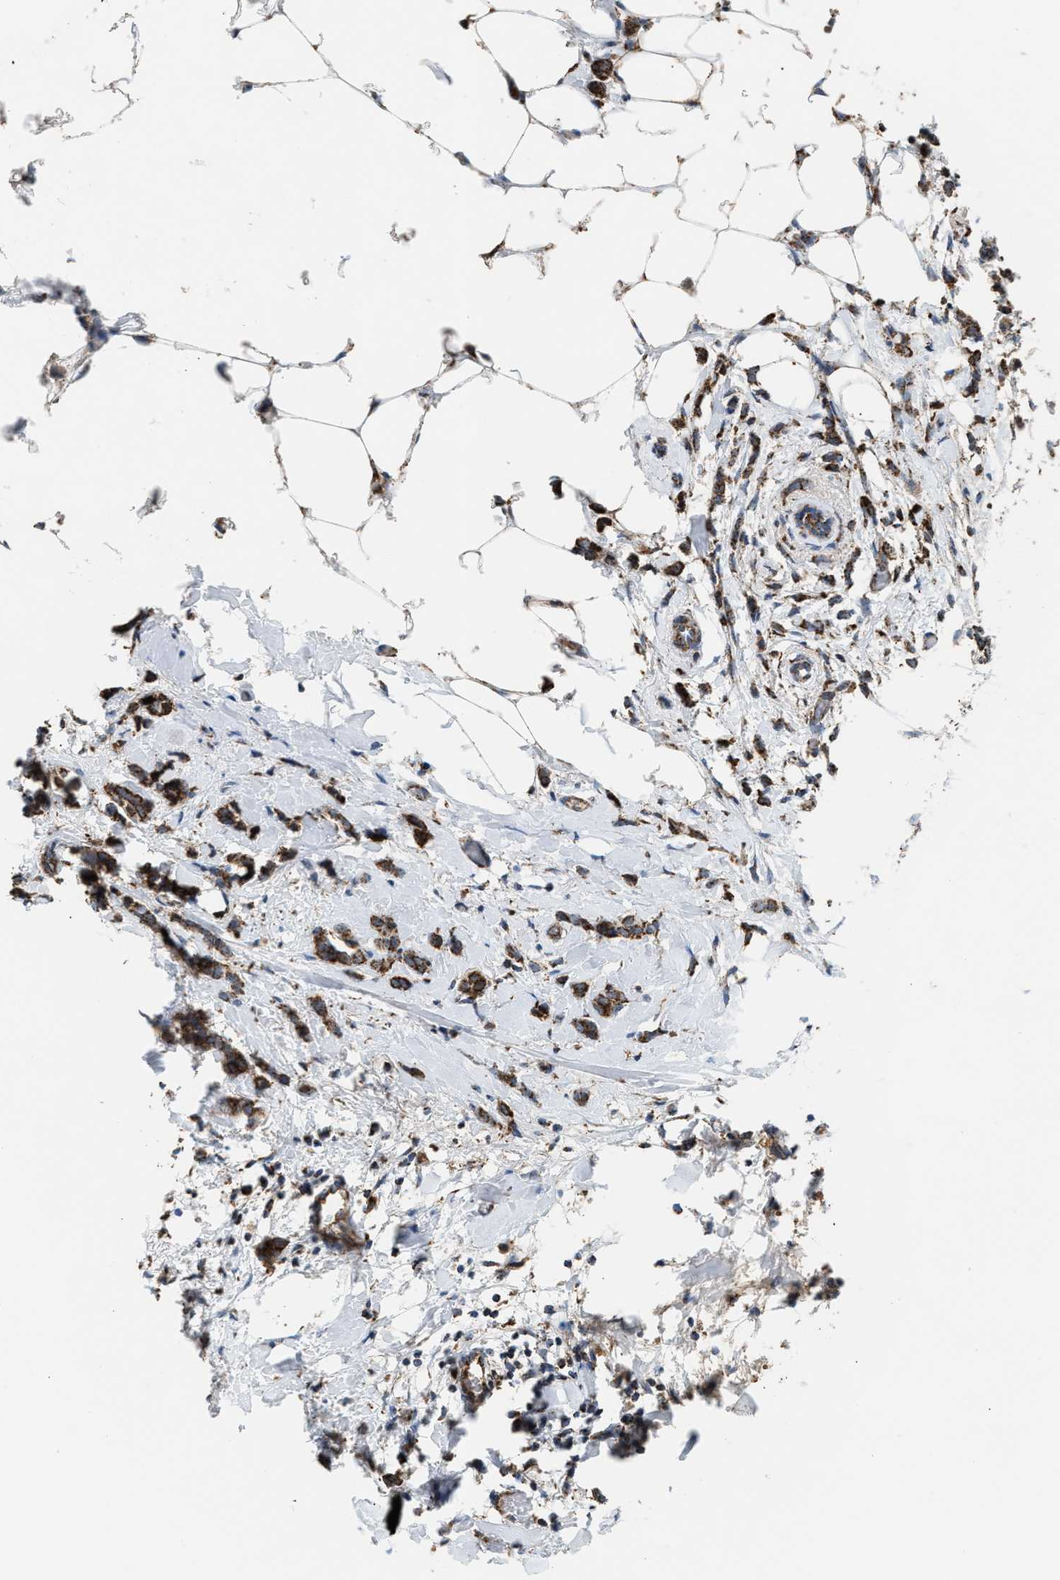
{"staining": {"intensity": "strong", "quantity": ">75%", "location": "cytoplasmic/membranous"}, "tissue": "breast cancer", "cell_type": "Tumor cells", "image_type": "cancer", "snomed": [{"axis": "morphology", "description": "Lobular carcinoma, in situ"}, {"axis": "morphology", "description": "Lobular carcinoma"}, {"axis": "topography", "description": "Breast"}], "caption": "DAB (3,3'-diaminobenzidine) immunohistochemical staining of breast cancer (lobular carcinoma) exhibits strong cytoplasmic/membranous protein positivity in approximately >75% of tumor cells. The staining is performed using DAB (3,3'-diaminobenzidine) brown chromogen to label protein expression. The nuclei are counter-stained blue using hematoxylin.", "gene": "PMPCA", "patient": {"sex": "female", "age": 41}}